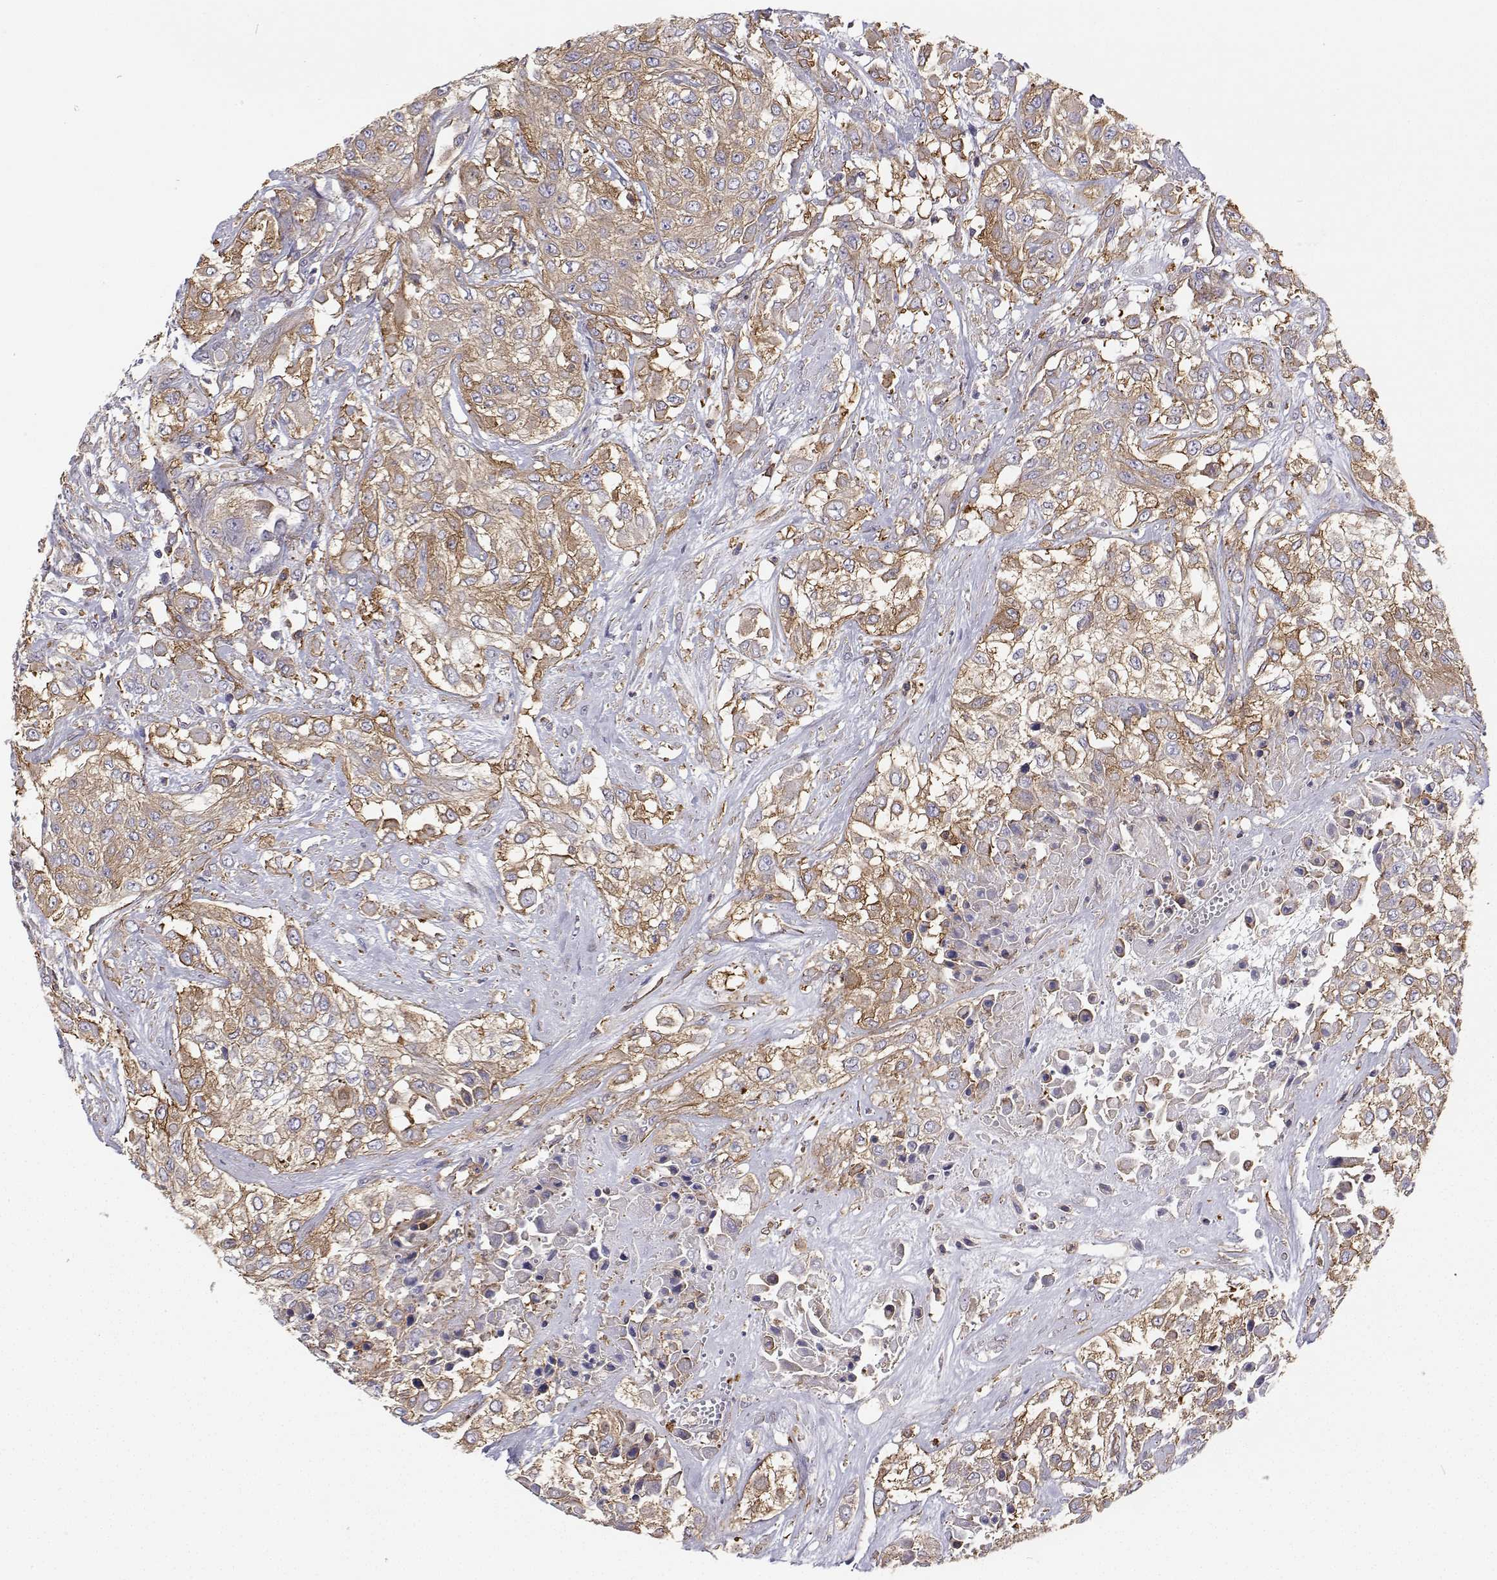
{"staining": {"intensity": "moderate", "quantity": ">75%", "location": "cytoplasmic/membranous"}, "tissue": "urothelial cancer", "cell_type": "Tumor cells", "image_type": "cancer", "snomed": [{"axis": "morphology", "description": "Urothelial carcinoma, High grade"}, {"axis": "topography", "description": "Urinary bladder"}], "caption": "Protein staining exhibits moderate cytoplasmic/membranous positivity in about >75% of tumor cells in urothelial cancer.", "gene": "MYH9", "patient": {"sex": "male", "age": 57}}